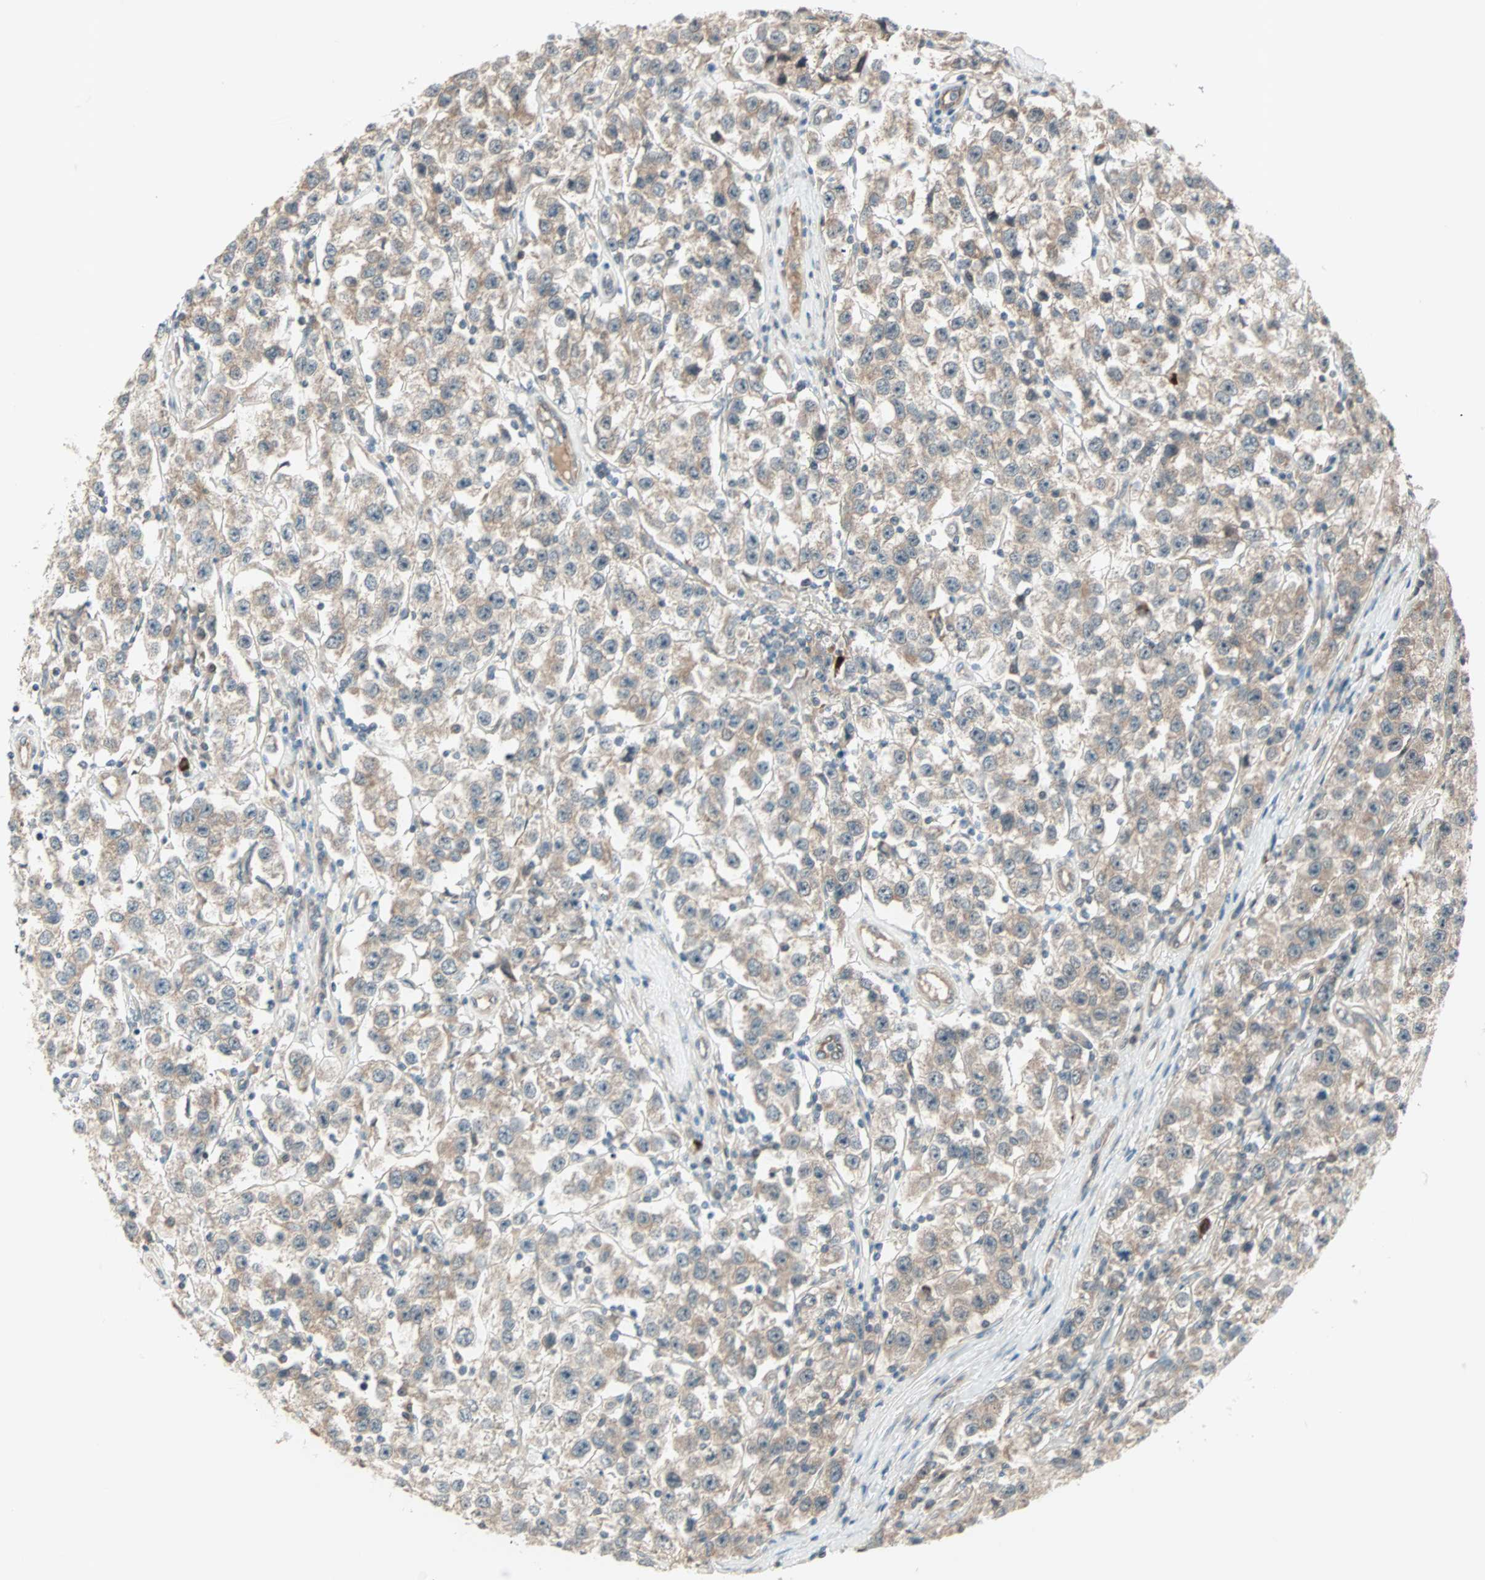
{"staining": {"intensity": "weak", "quantity": ">75%", "location": "cytoplasmic/membranous"}, "tissue": "testis cancer", "cell_type": "Tumor cells", "image_type": "cancer", "snomed": [{"axis": "morphology", "description": "Seminoma, NOS"}, {"axis": "topography", "description": "Testis"}], "caption": "Immunohistochemistry image of human testis cancer (seminoma) stained for a protein (brown), which displays low levels of weak cytoplasmic/membranous staining in about >75% of tumor cells.", "gene": "PGBD1", "patient": {"sex": "male", "age": 52}}